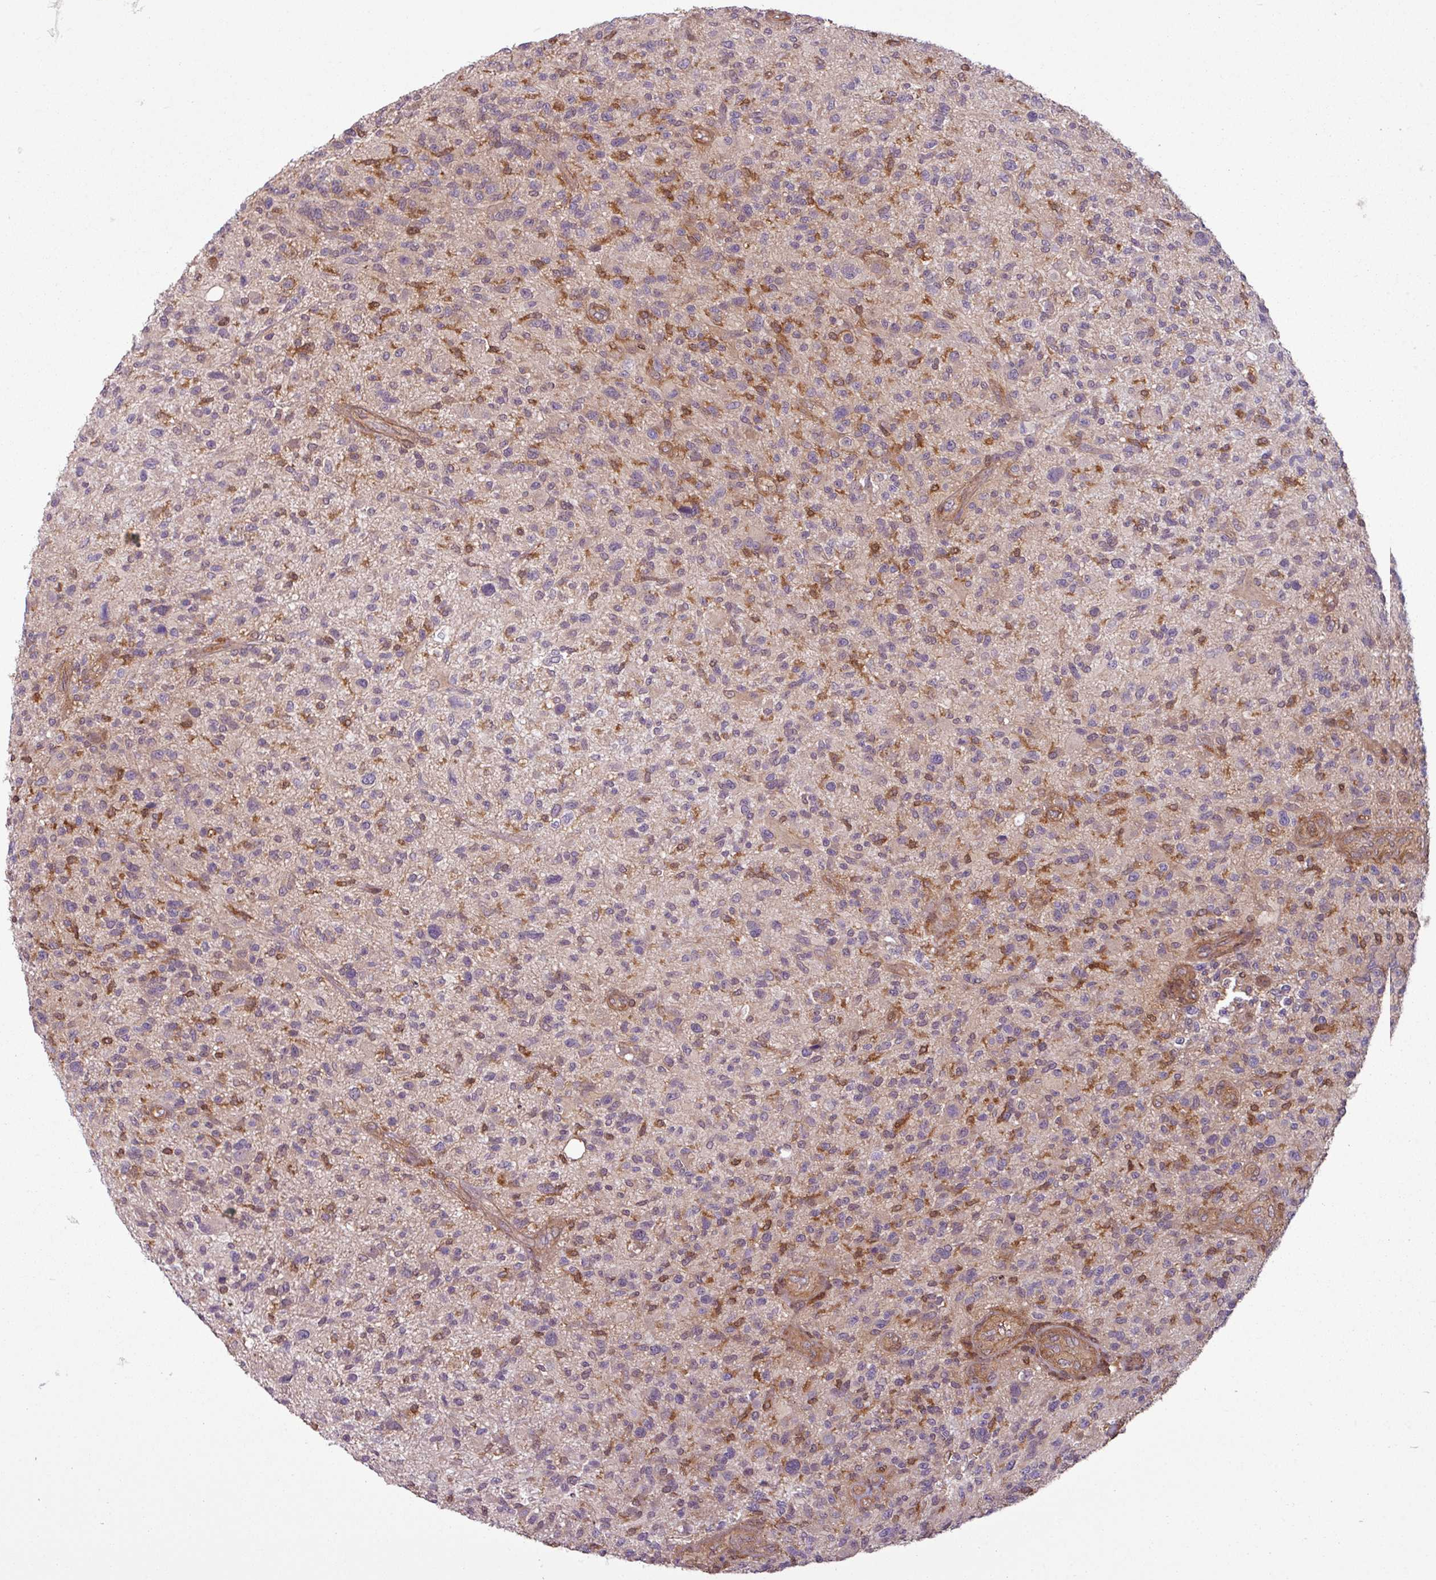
{"staining": {"intensity": "weak", "quantity": "<25%", "location": "cytoplasmic/membranous"}, "tissue": "glioma", "cell_type": "Tumor cells", "image_type": "cancer", "snomed": [{"axis": "morphology", "description": "Glioma, malignant, High grade"}, {"axis": "topography", "description": "Brain"}], "caption": "A high-resolution histopathology image shows immunohistochemistry staining of malignant high-grade glioma, which shows no significant staining in tumor cells.", "gene": "SH3BGRL", "patient": {"sex": "male", "age": 47}}